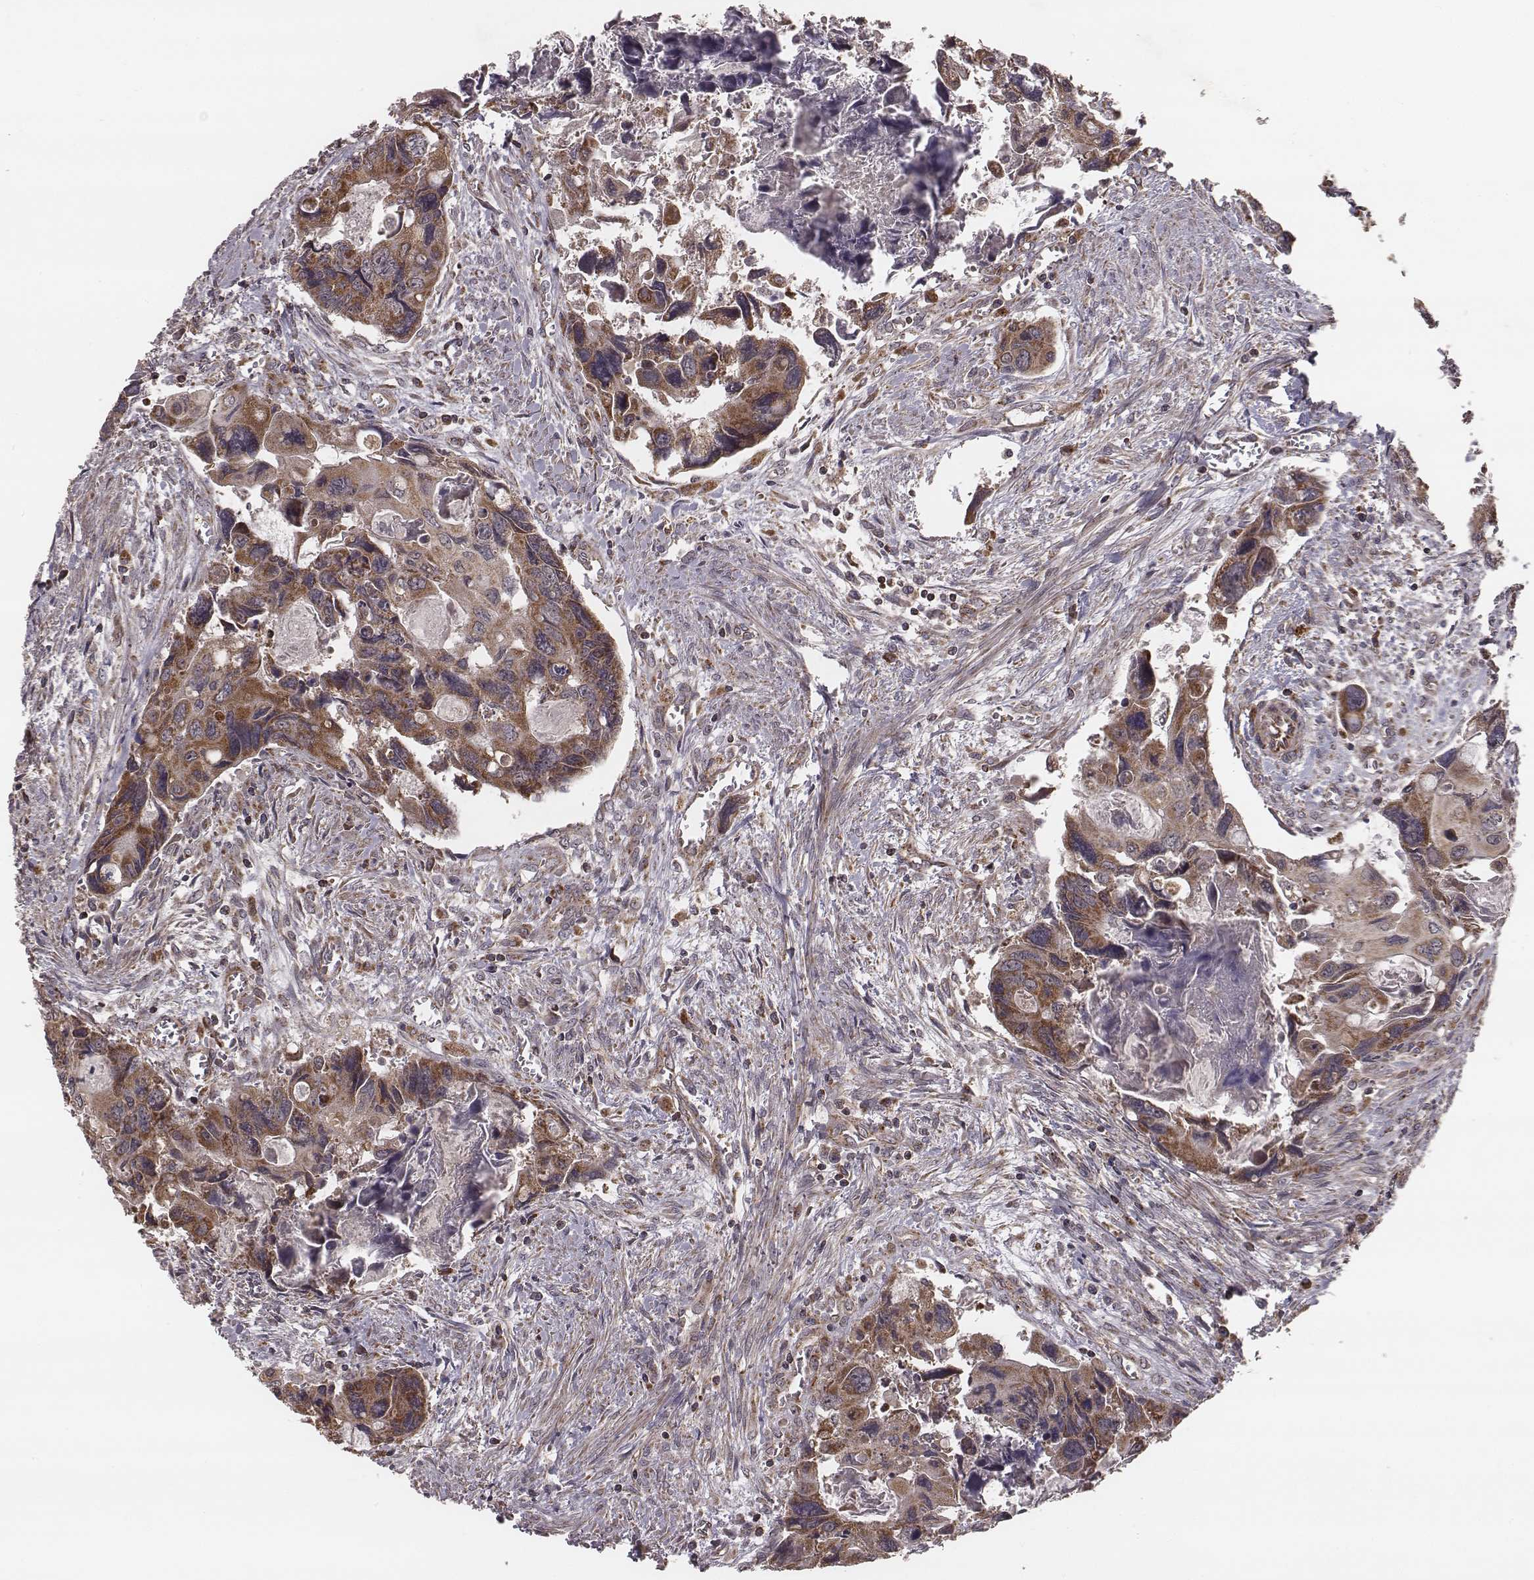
{"staining": {"intensity": "moderate", "quantity": ">75%", "location": "cytoplasmic/membranous"}, "tissue": "colorectal cancer", "cell_type": "Tumor cells", "image_type": "cancer", "snomed": [{"axis": "morphology", "description": "Adenocarcinoma, NOS"}, {"axis": "topography", "description": "Rectum"}], "caption": "Protein expression analysis of colorectal adenocarcinoma exhibits moderate cytoplasmic/membranous positivity in about >75% of tumor cells.", "gene": "ZDHHC21", "patient": {"sex": "male", "age": 62}}